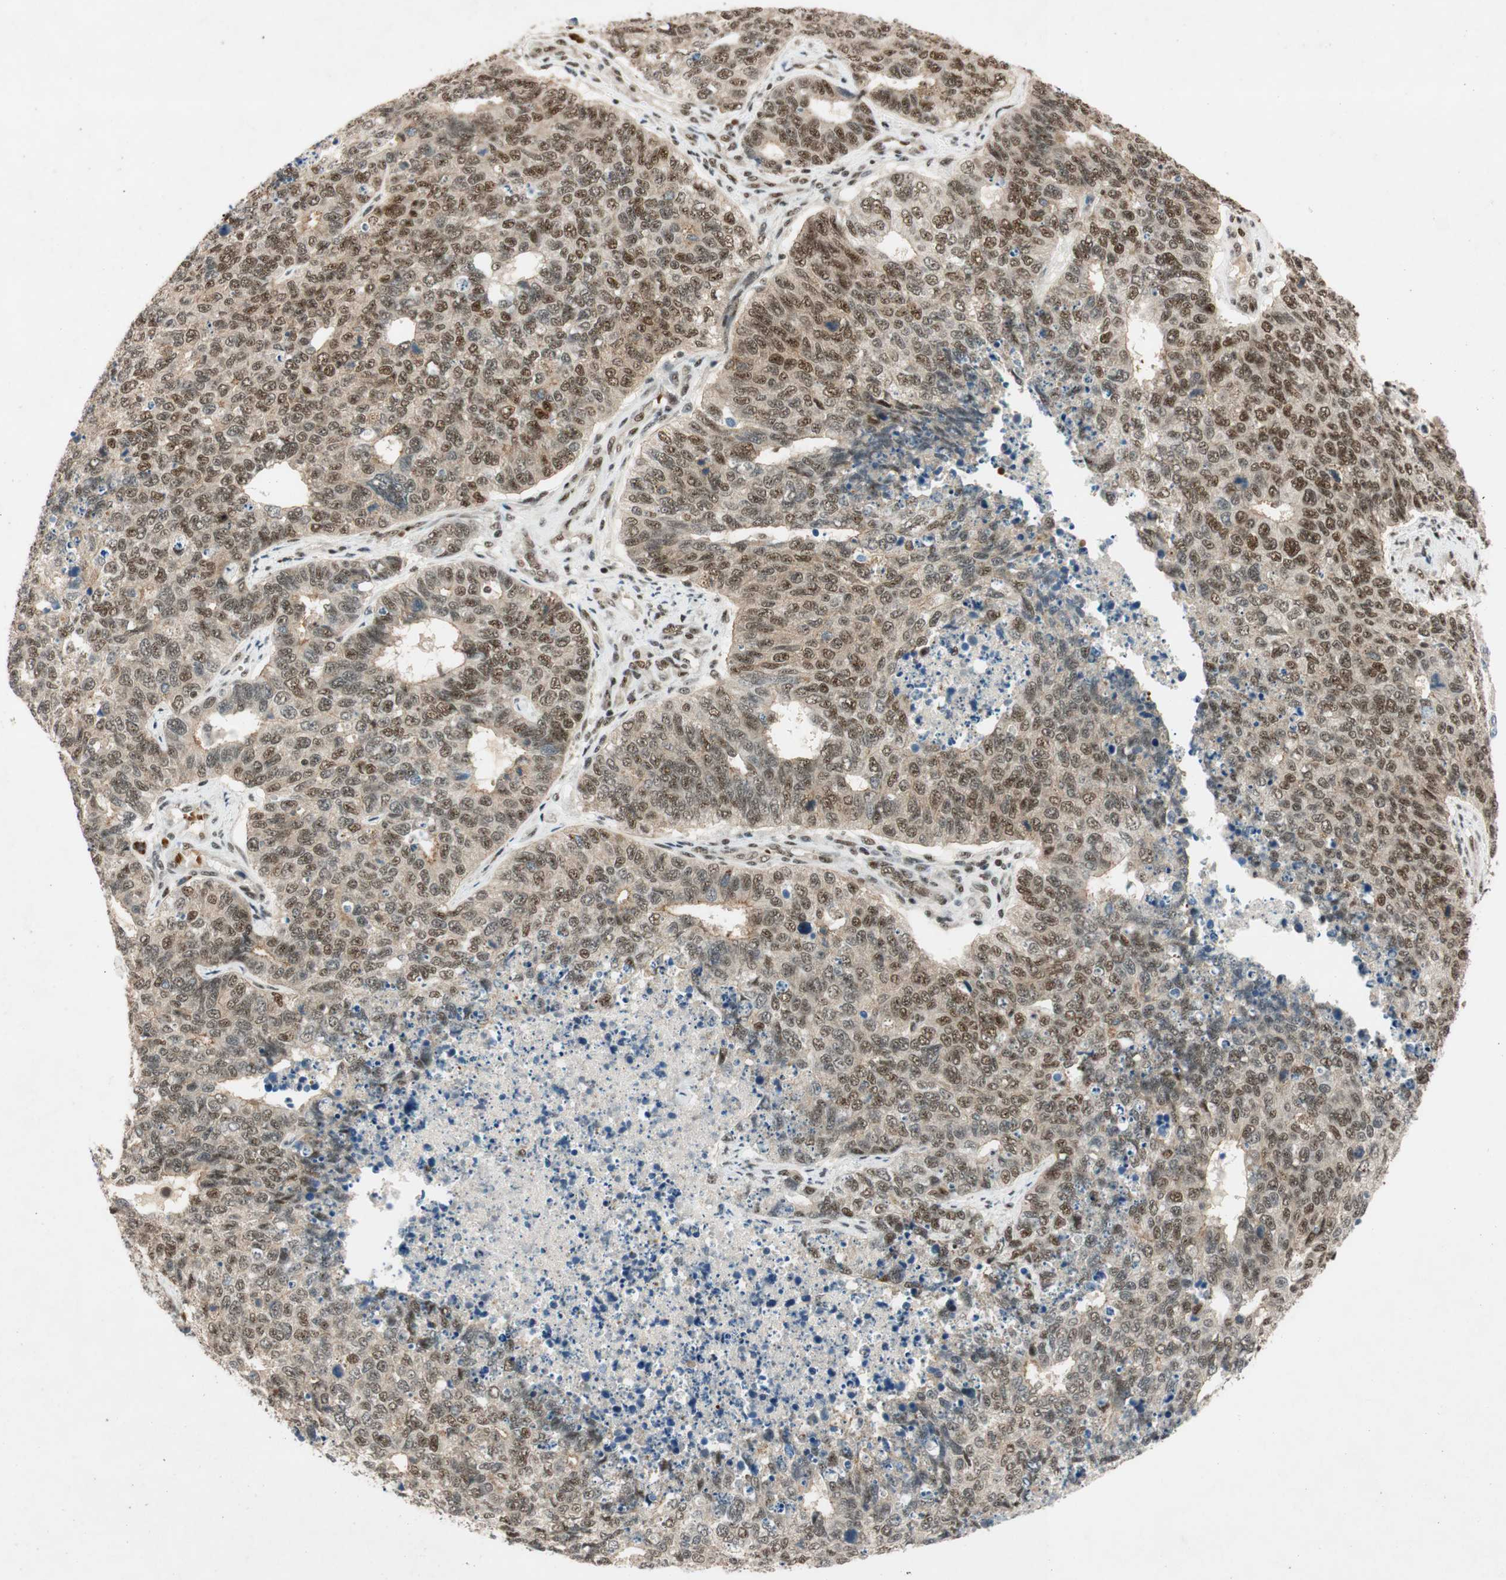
{"staining": {"intensity": "moderate", "quantity": ">75%", "location": "nuclear"}, "tissue": "cervical cancer", "cell_type": "Tumor cells", "image_type": "cancer", "snomed": [{"axis": "morphology", "description": "Squamous cell carcinoma, NOS"}, {"axis": "topography", "description": "Cervix"}], "caption": "Moderate nuclear staining is identified in approximately >75% of tumor cells in cervical cancer (squamous cell carcinoma).", "gene": "NCBP3", "patient": {"sex": "female", "age": 63}}